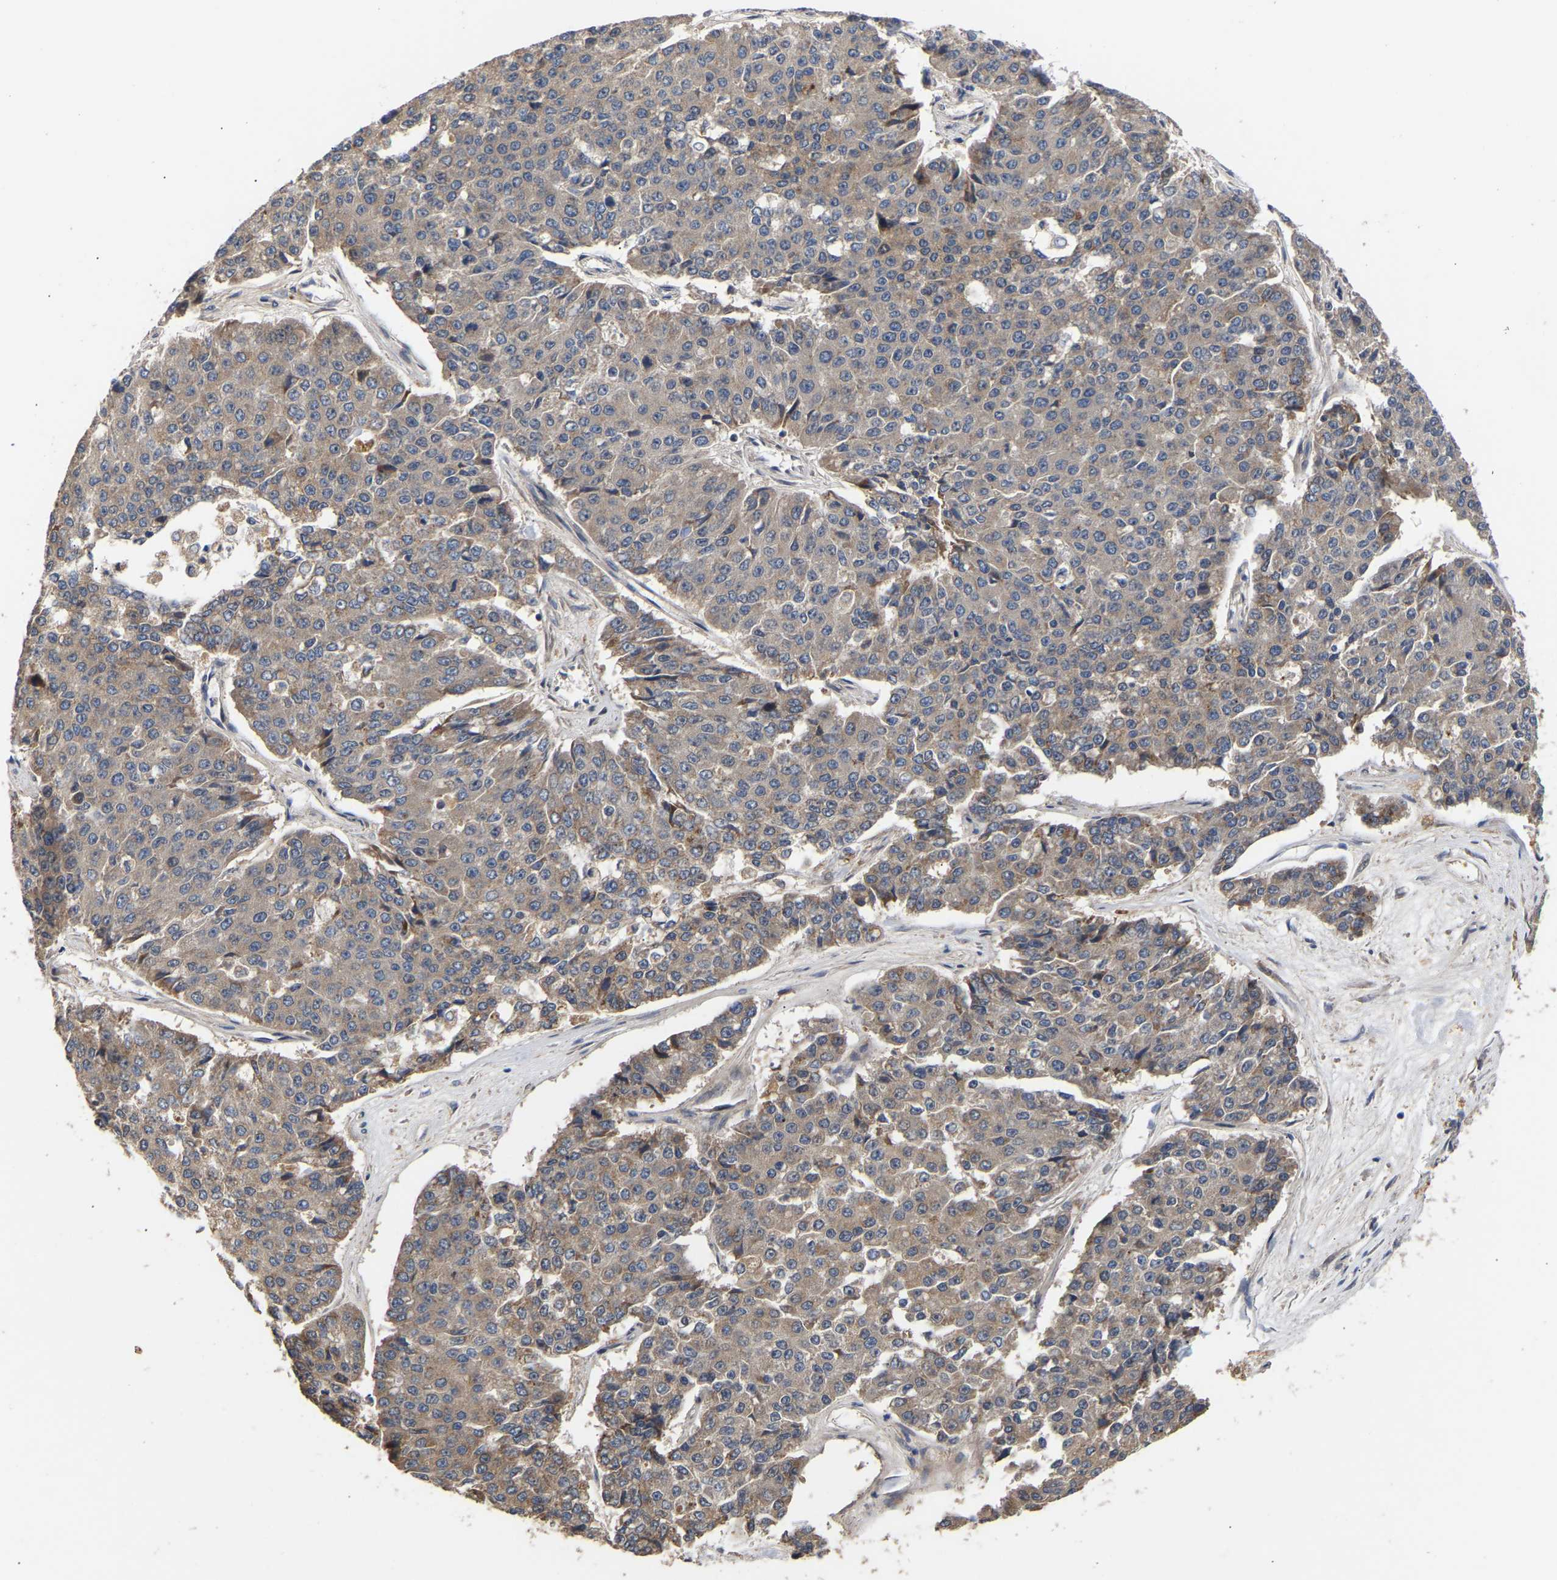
{"staining": {"intensity": "weak", "quantity": "25%-75%", "location": "cytoplasmic/membranous"}, "tissue": "pancreatic cancer", "cell_type": "Tumor cells", "image_type": "cancer", "snomed": [{"axis": "morphology", "description": "Adenocarcinoma, NOS"}, {"axis": "topography", "description": "Pancreas"}], "caption": "High-power microscopy captured an immunohistochemistry (IHC) micrograph of pancreatic cancer, revealing weak cytoplasmic/membranous staining in about 25%-75% of tumor cells.", "gene": "KASH5", "patient": {"sex": "male", "age": 50}}